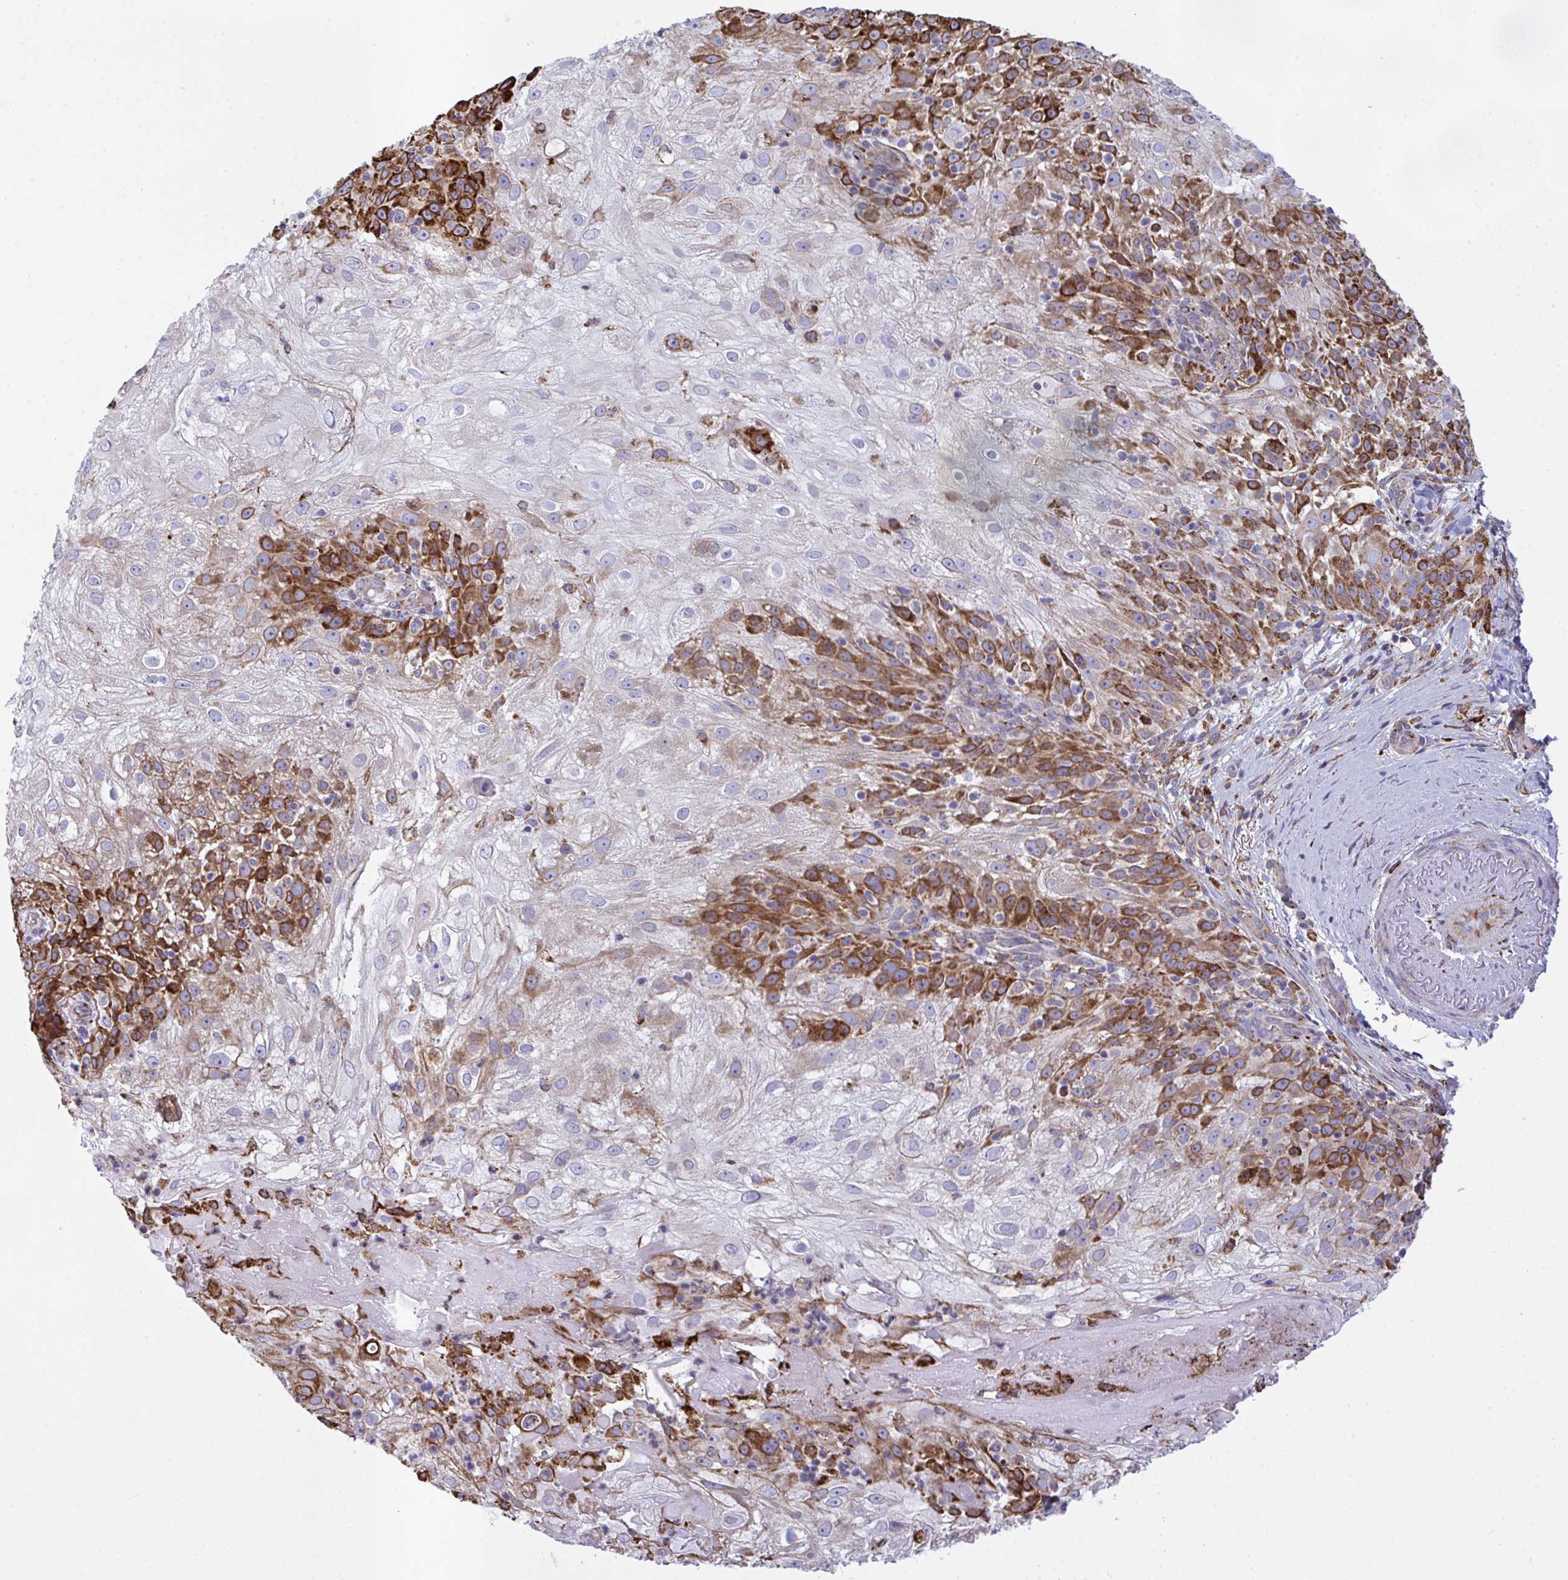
{"staining": {"intensity": "strong", "quantity": "25%-75%", "location": "cytoplasmic/membranous"}, "tissue": "skin cancer", "cell_type": "Tumor cells", "image_type": "cancer", "snomed": [{"axis": "morphology", "description": "Normal tissue, NOS"}, {"axis": "morphology", "description": "Squamous cell carcinoma, NOS"}, {"axis": "topography", "description": "Skin"}], "caption": "Immunohistochemical staining of squamous cell carcinoma (skin) exhibits high levels of strong cytoplasmic/membranous protein positivity in approximately 25%-75% of tumor cells. The staining was performed using DAB, with brown indicating positive protein expression. Nuclei are stained blue with hematoxylin.", "gene": "PEAK3", "patient": {"sex": "female", "age": 83}}